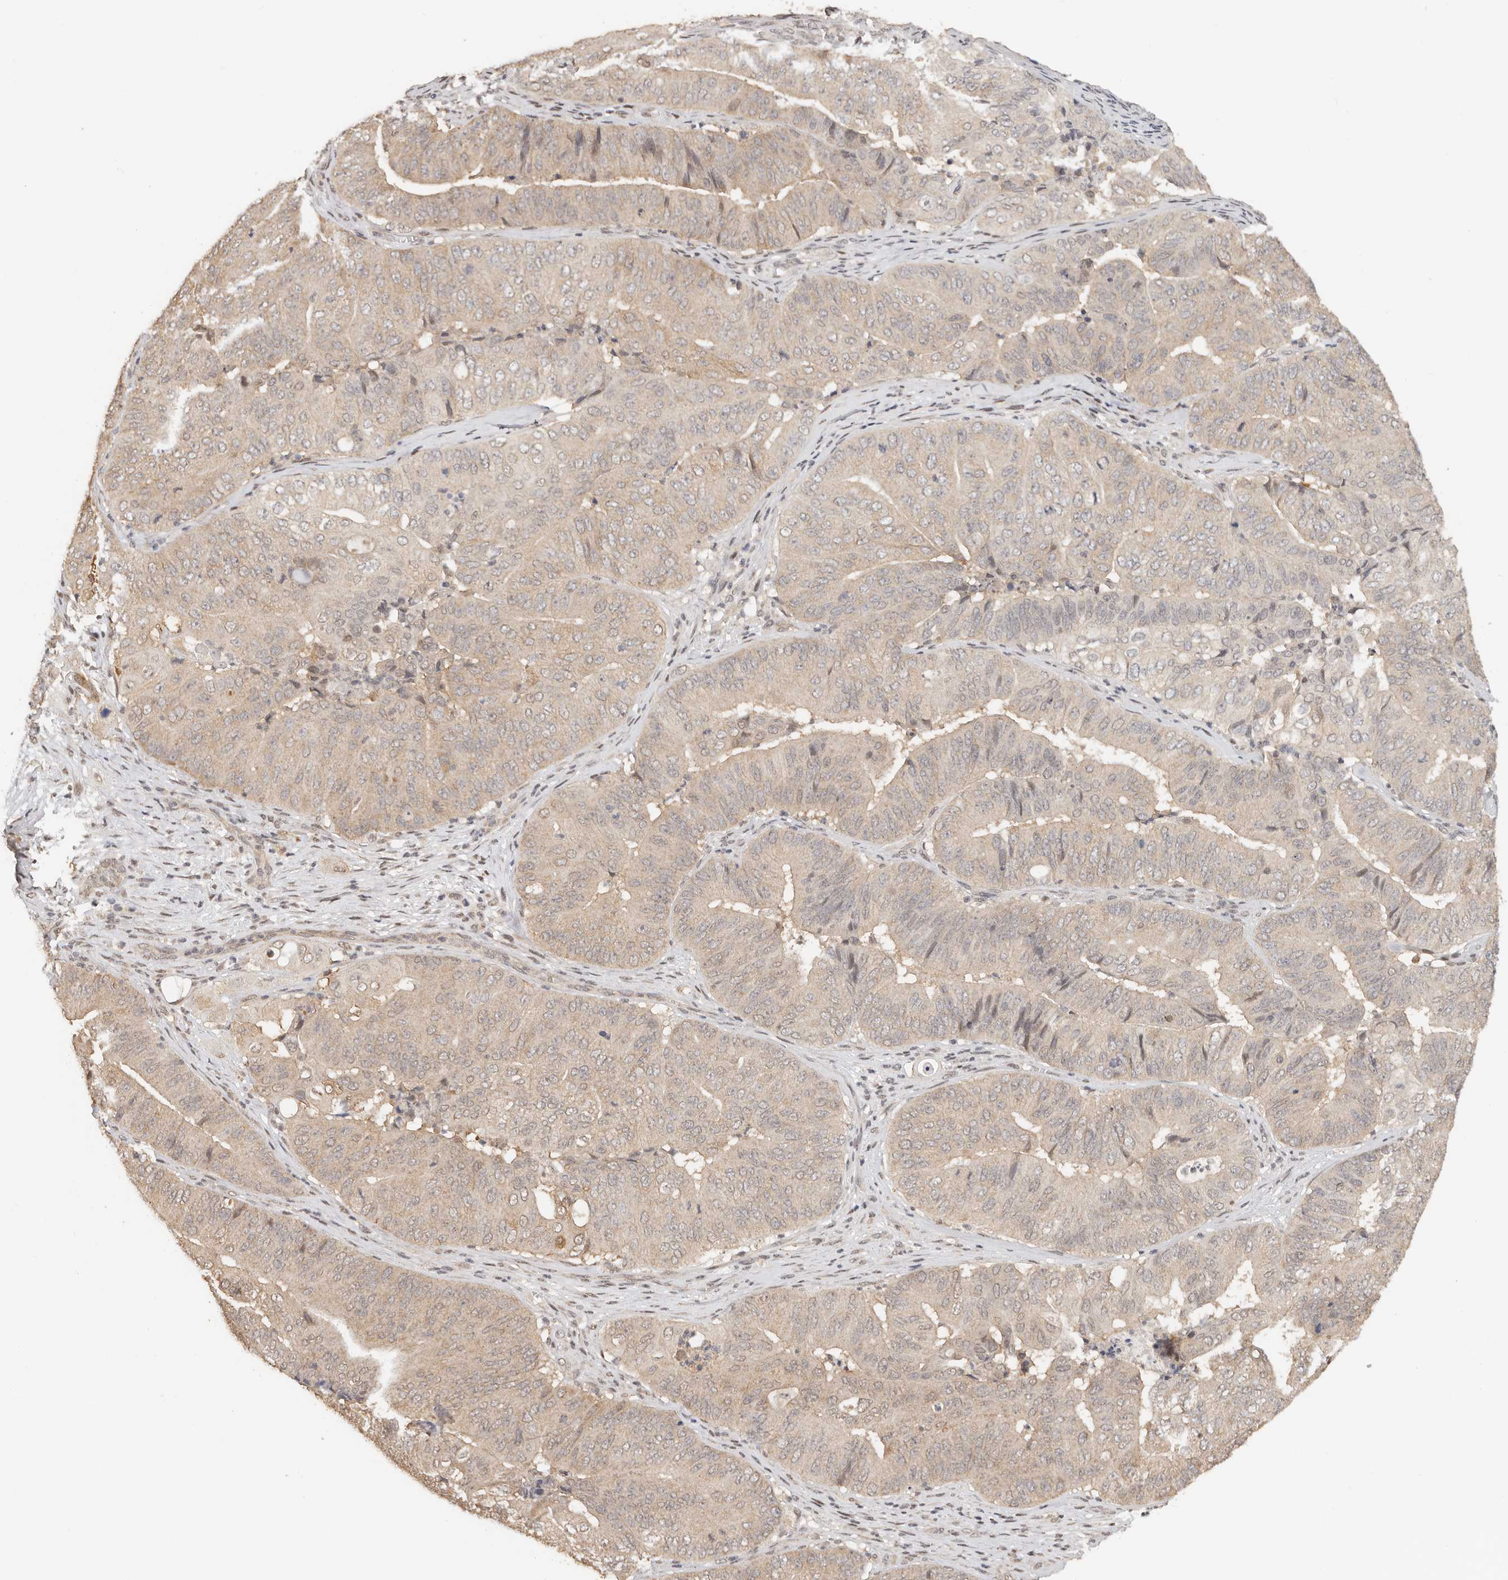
{"staining": {"intensity": "weak", "quantity": ">75%", "location": "cytoplasmic/membranous"}, "tissue": "pancreatic cancer", "cell_type": "Tumor cells", "image_type": "cancer", "snomed": [{"axis": "morphology", "description": "Adenocarcinoma, NOS"}, {"axis": "topography", "description": "Pancreas"}], "caption": "An image showing weak cytoplasmic/membranous positivity in about >75% of tumor cells in pancreatic cancer (adenocarcinoma), as visualized by brown immunohistochemical staining.", "gene": "SEC14L1", "patient": {"sex": "female", "age": 77}}